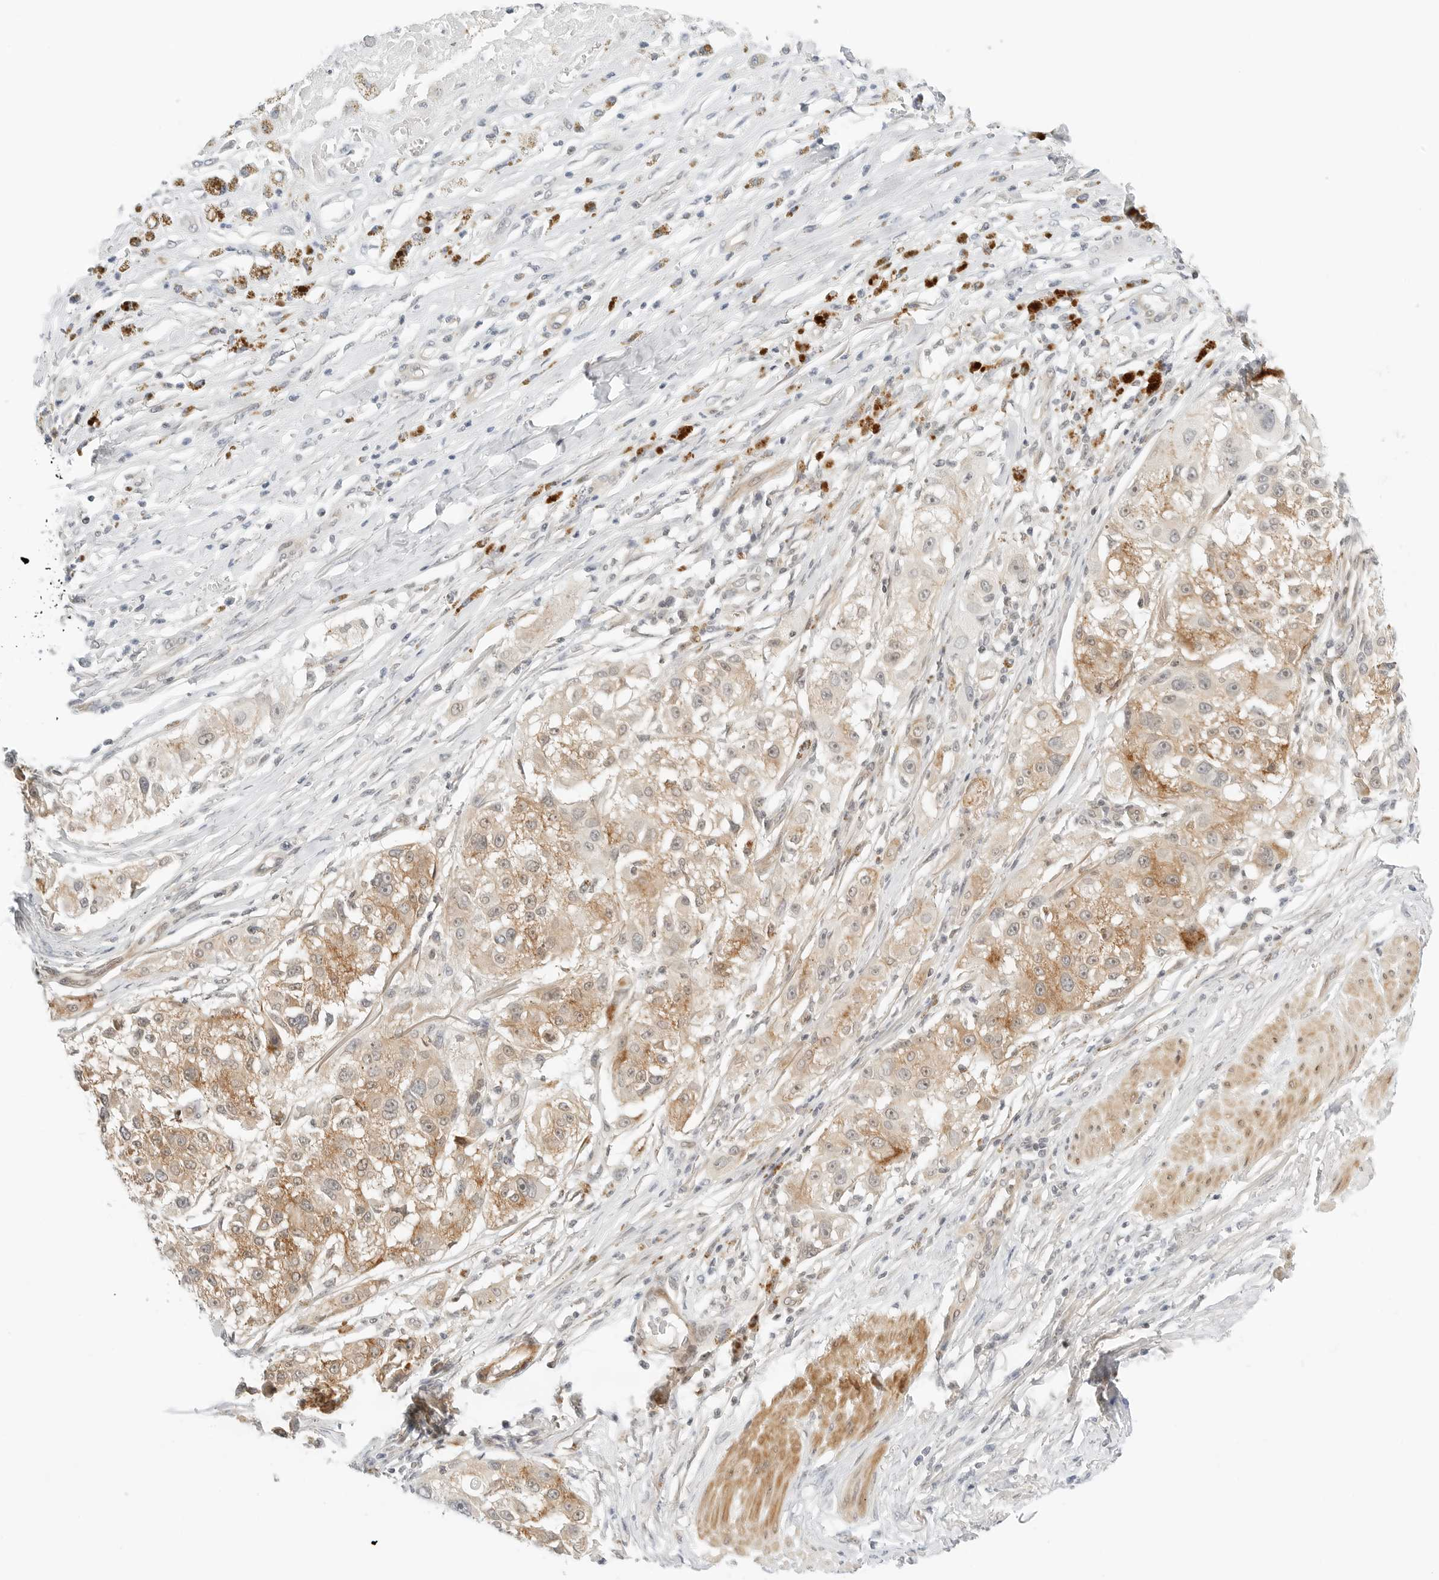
{"staining": {"intensity": "moderate", "quantity": "25%-75%", "location": "cytoplasmic/membranous"}, "tissue": "melanoma", "cell_type": "Tumor cells", "image_type": "cancer", "snomed": [{"axis": "morphology", "description": "Necrosis, NOS"}, {"axis": "morphology", "description": "Malignant melanoma, NOS"}, {"axis": "topography", "description": "Skin"}], "caption": "Malignant melanoma stained with DAB immunohistochemistry (IHC) shows medium levels of moderate cytoplasmic/membranous staining in about 25%-75% of tumor cells.", "gene": "NEO1", "patient": {"sex": "female", "age": 87}}